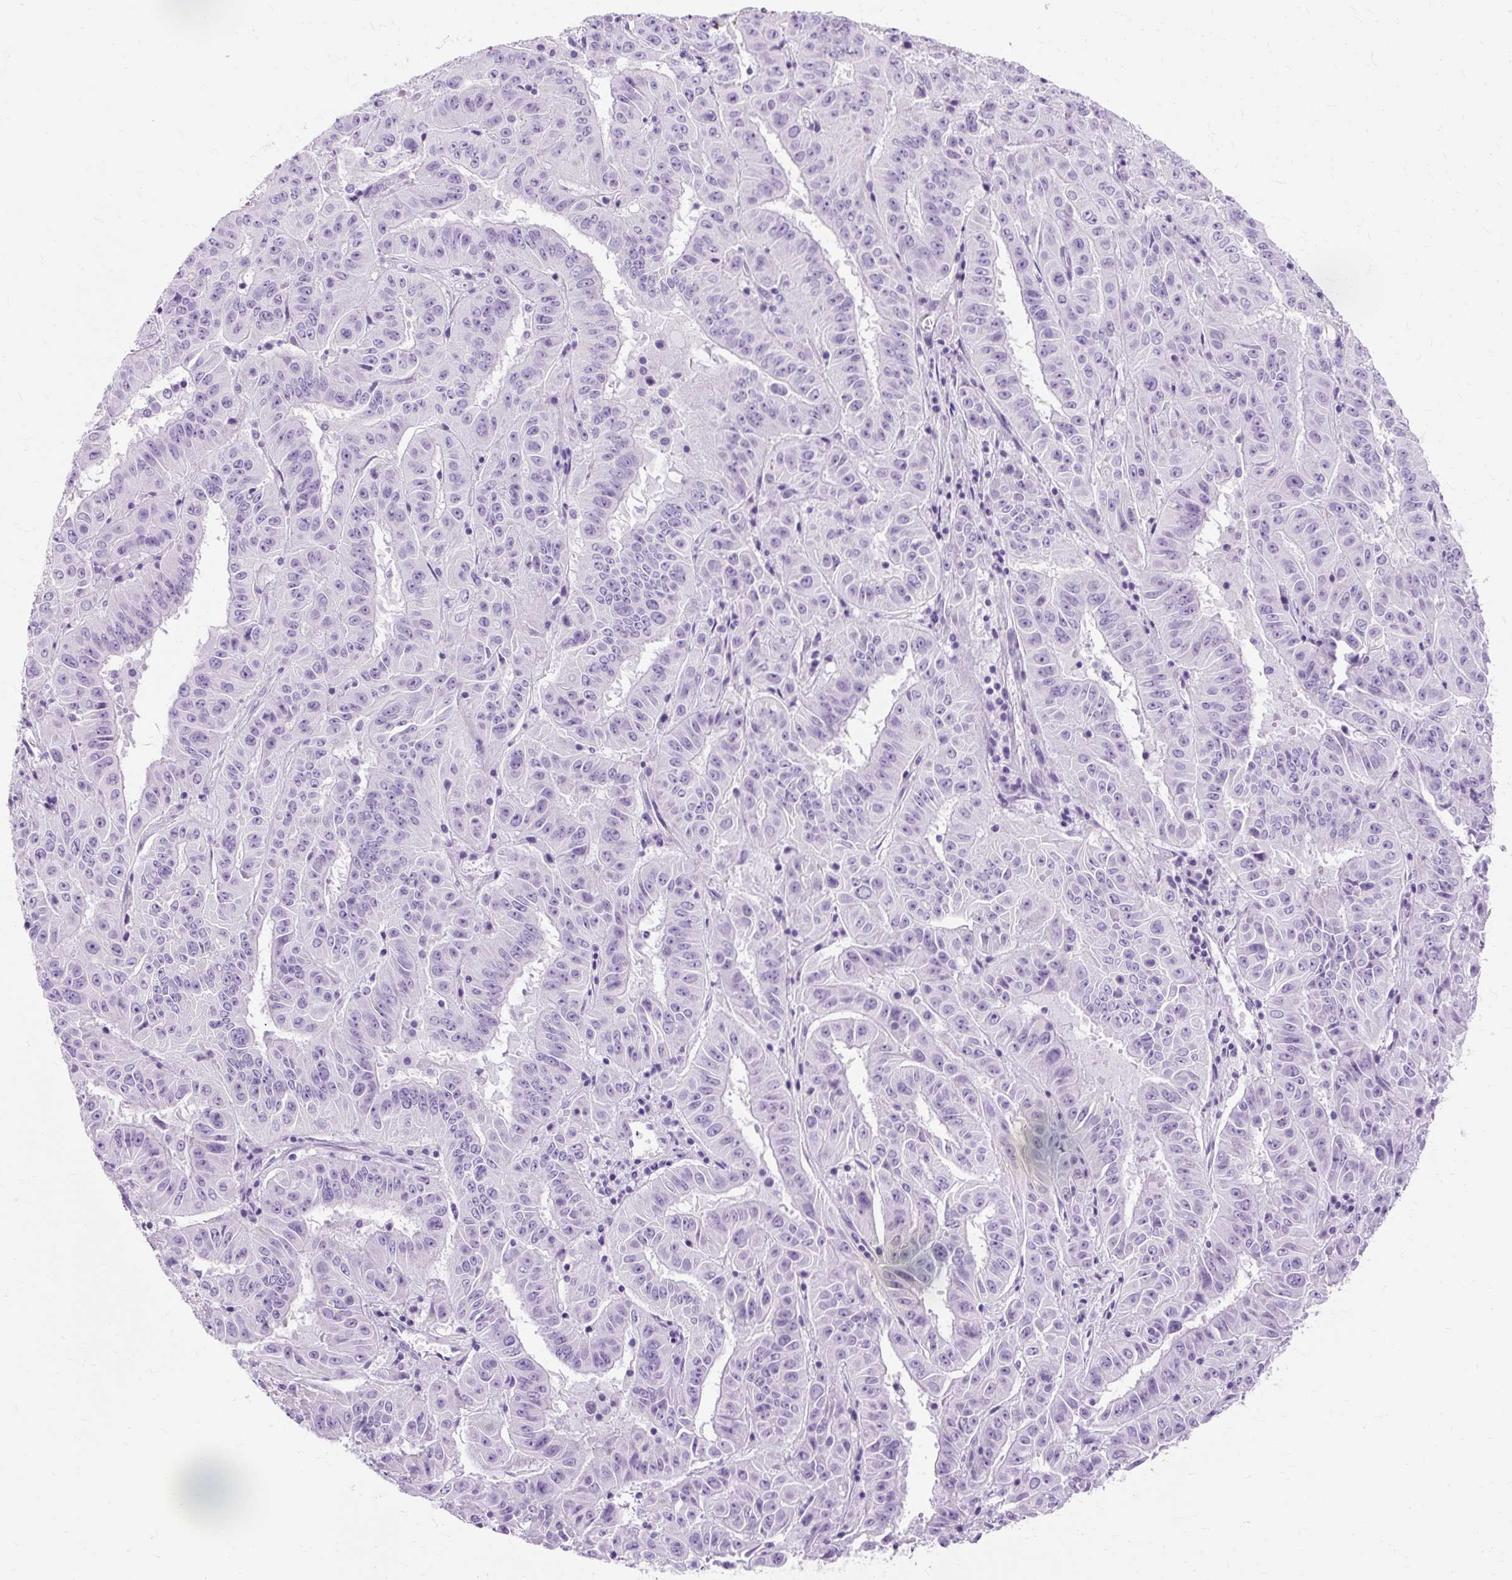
{"staining": {"intensity": "negative", "quantity": "none", "location": "none"}, "tissue": "pancreatic cancer", "cell_type": "Tumor cells", "image_type": "cancer", "snomed": [{"axis": "morphology", "description": "Adenocarcinoma, NOS"}, {"axis": "topography", "description": "Pancreas"}], "caption": "There is no significant positivity in tumor cells of pancreatic cancer (adenocarcinoma).", "gene": "TMEM89", "patient": {"sex": "male", "age": 63}}